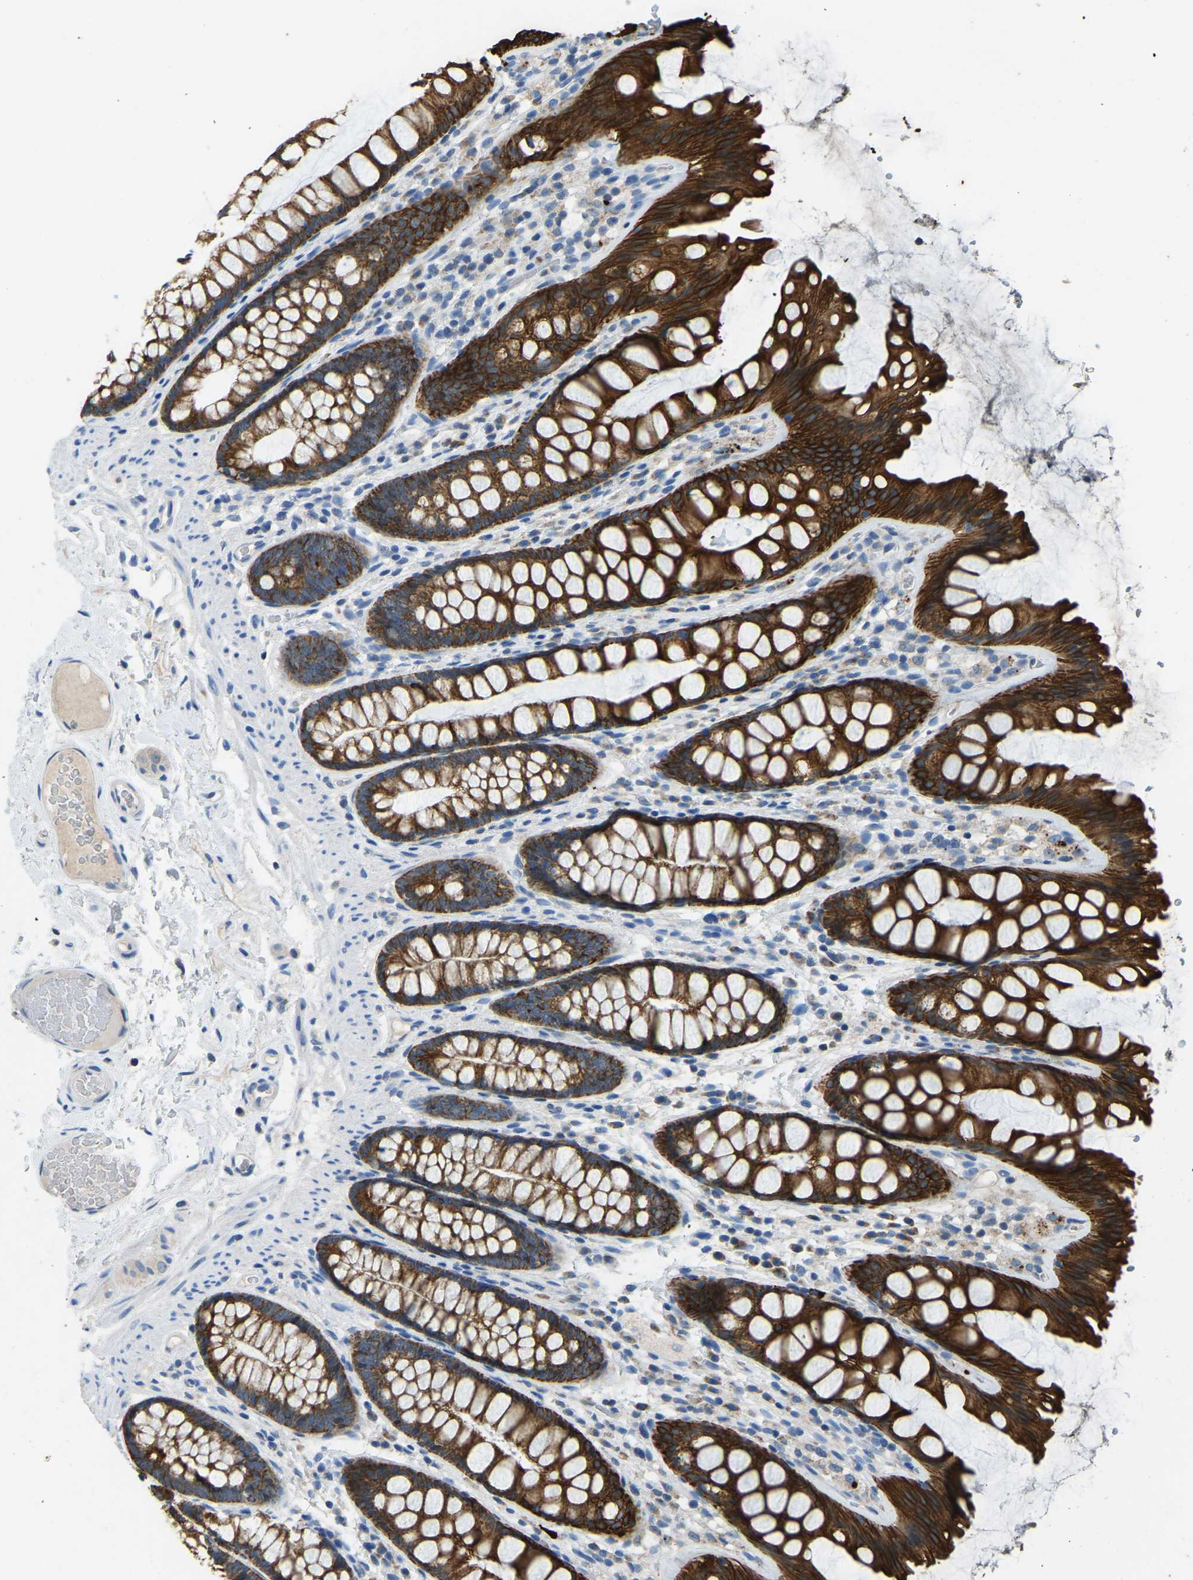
{"staining": {"intensity": "negative", "quantity": "none", "location": "none"}, "tissue": "colon", "cell_type": "Endothelial cells", "image_type": "normal", "snomed": [{"axis": "morphology", "description": "Normal tissue, NOS"}, {"axis": "topography", "description": "Colon"}], "caption": "This is an IHC image of normal colon. There is no staining in endothelial cells.", "gene": "ZNF200", "patient": {"sex": "female", "age": 56}}